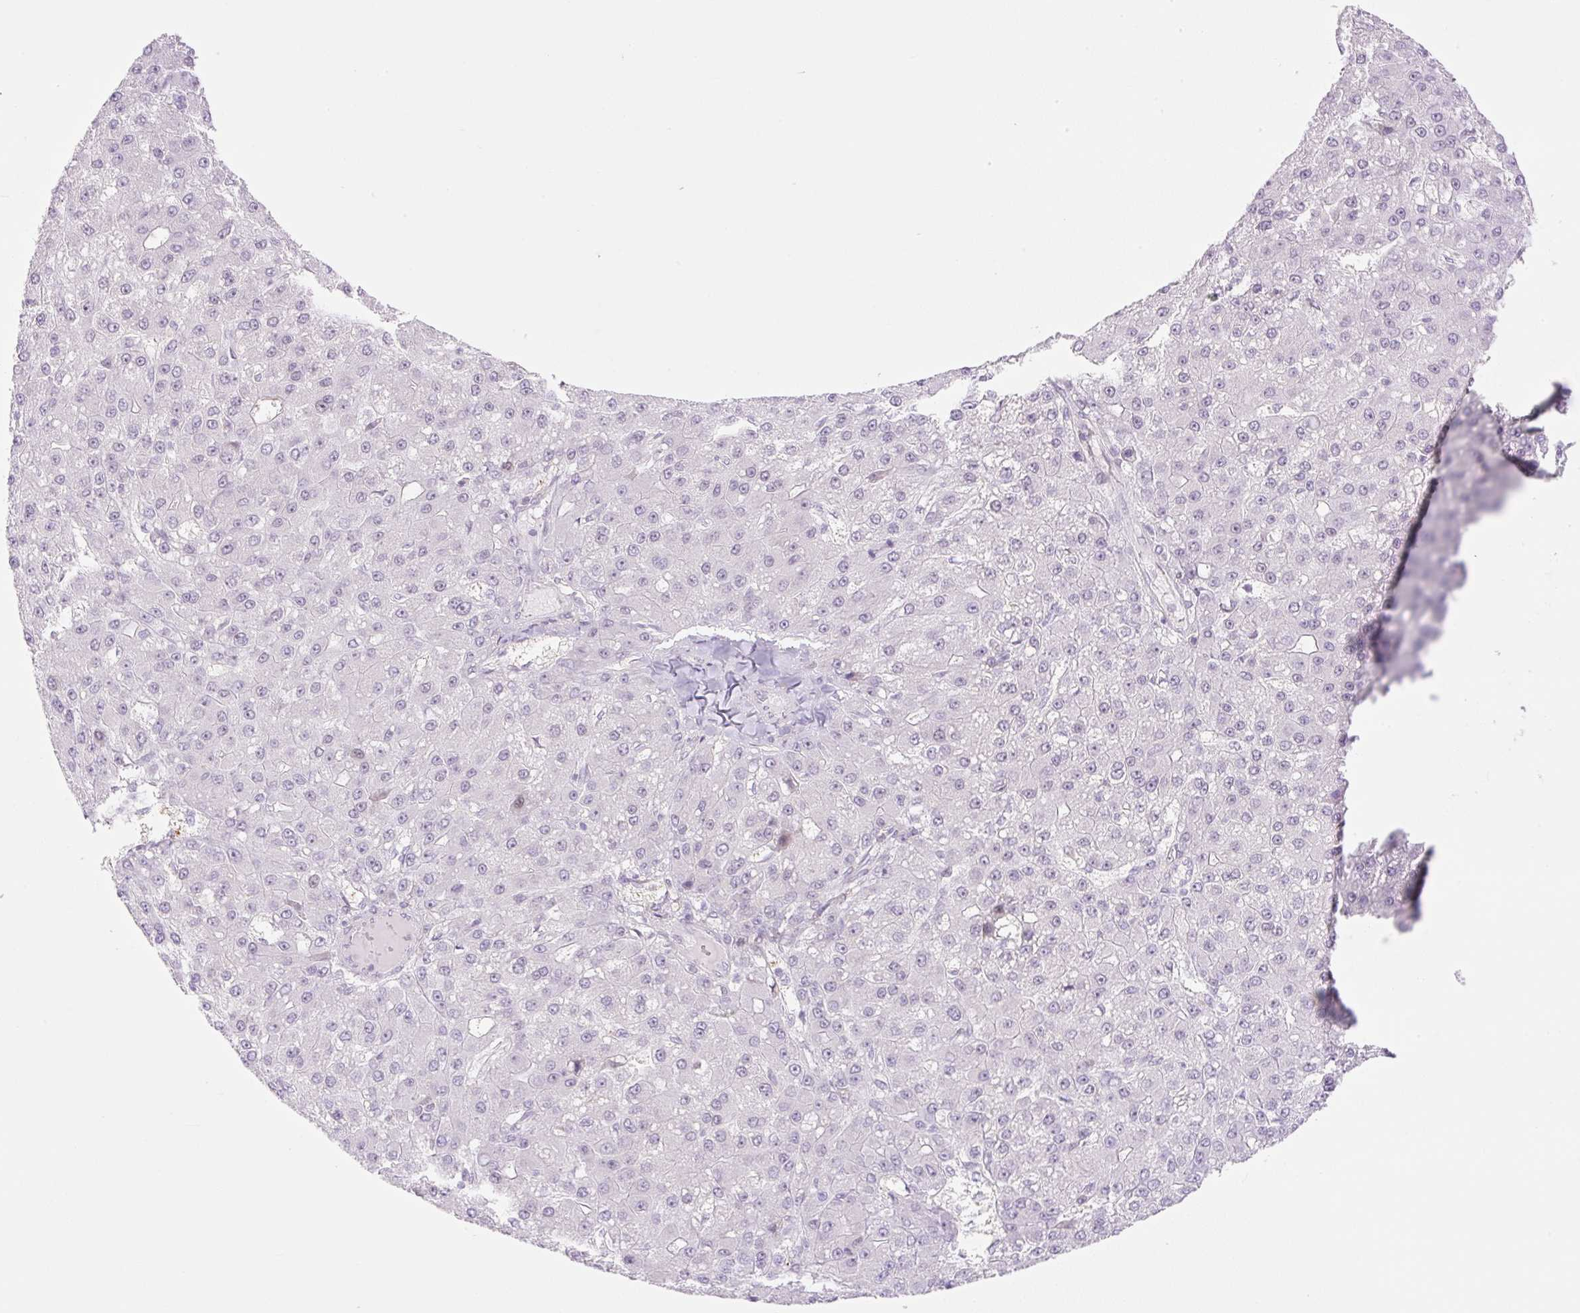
{"staining": {"intensity": "negative", "quantity": "none", "location": "none"}, "tissue": "liver cancer", "cell_type": "Tumor cells", "image_type": "cancer", "snomed": [{"axis": "morphology", "description": "Carcinoma, Hepatocellular, NOS"}, {"axis": "topography", "description": "Liver"}], "caption": "The histopathology image reveals no staining of tumor cells in liver cancer.", "gene": "ZFP41", "patient": {"sex": "male", "age": 67}}